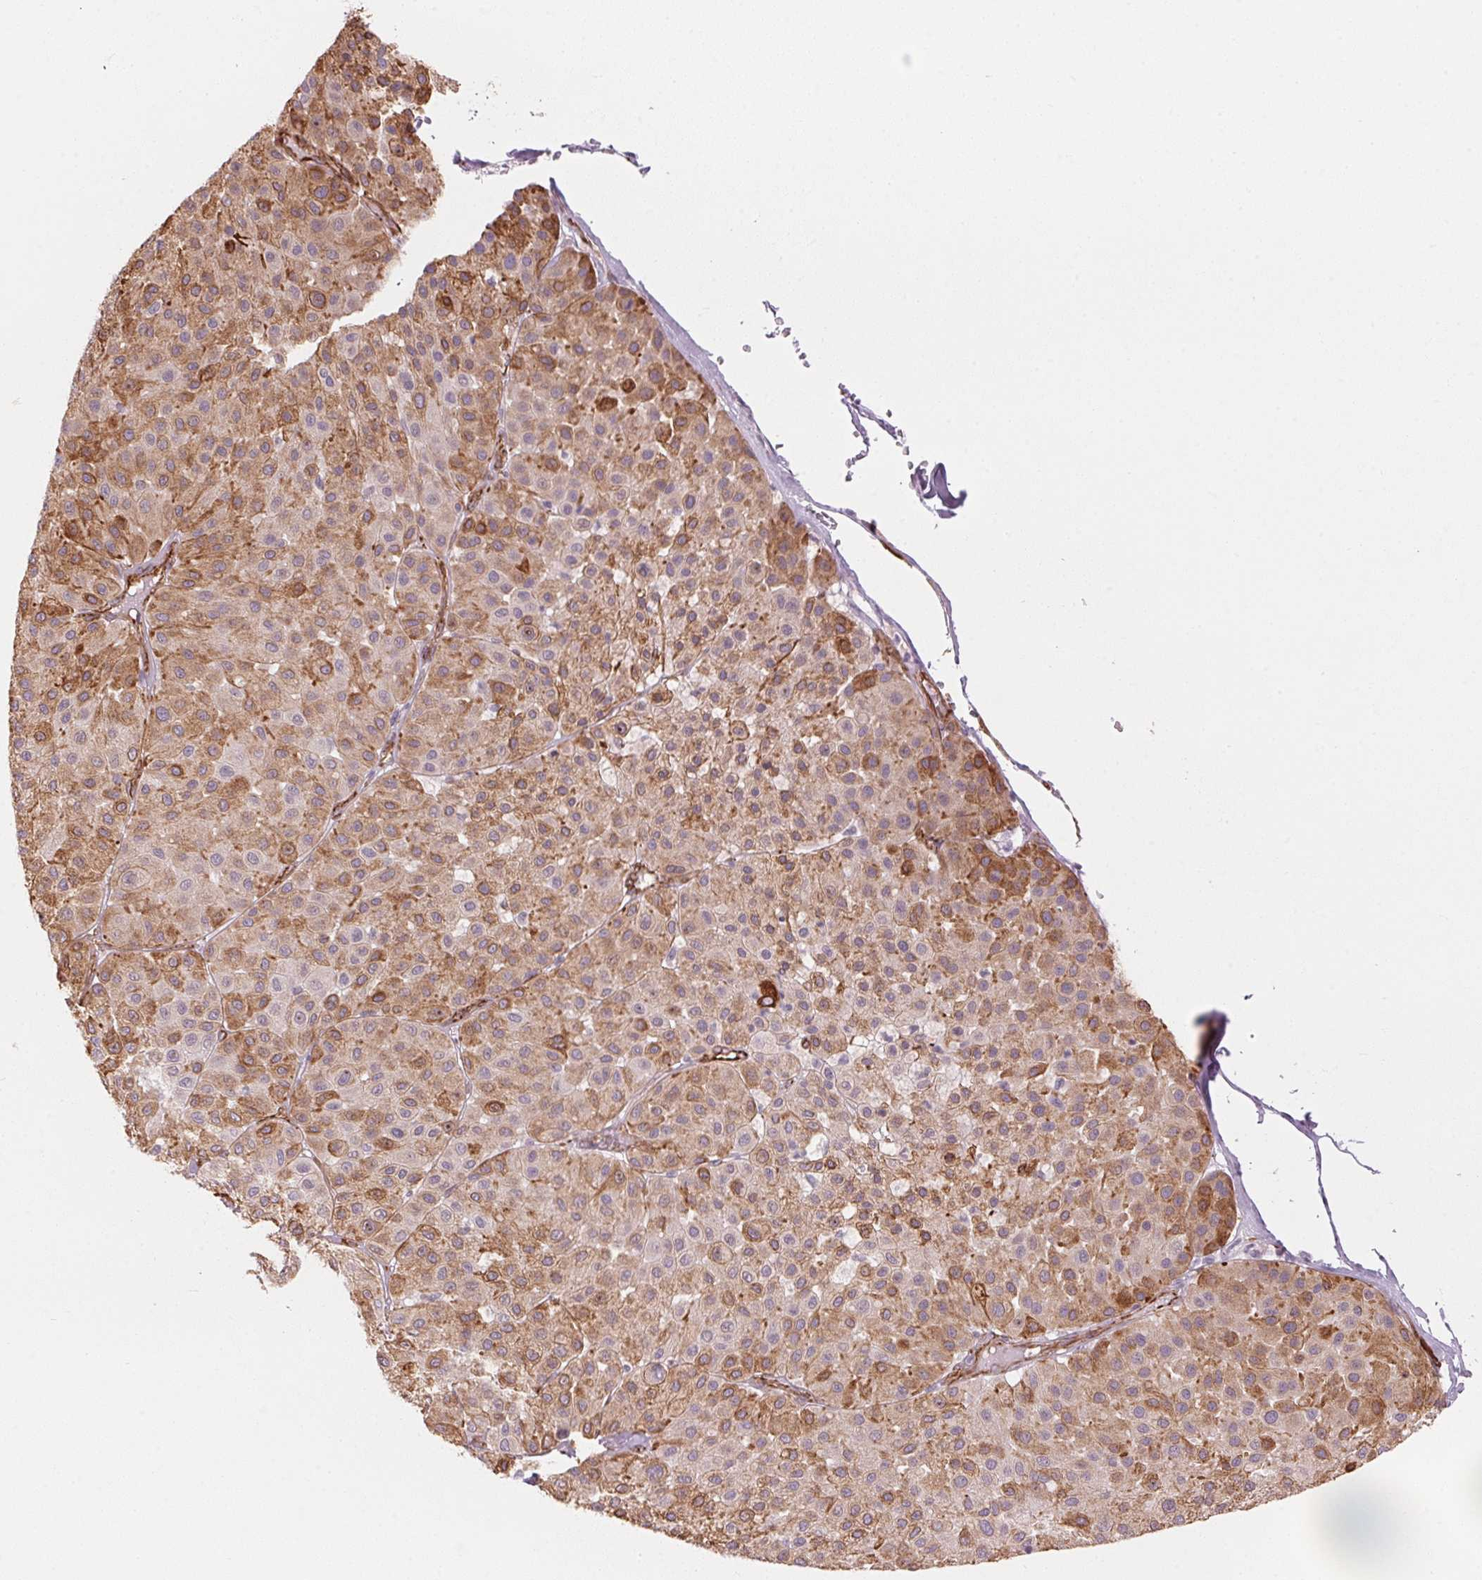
{"staining": {"intensity": "moderate", "quantity": ">75%", "location": "cytoplasmic/membranous"}, "tissue": "melanoma", "cell_type": "Tumor cells", "image_type": "cancer", "snomed": [{"axis": "morphology", "description": "Malignant melanoma, Metastatic site"}, {"axis": "topography", "description": "Smooth muscle"}], "caption": "Moderate cytoplasmic/membranous protein staining is identified in approximately >75% of tumor cells in malignant melanoma (metastatic site).", "gene": "CLPS", "patient": {"sex": "male", "age": 41}}